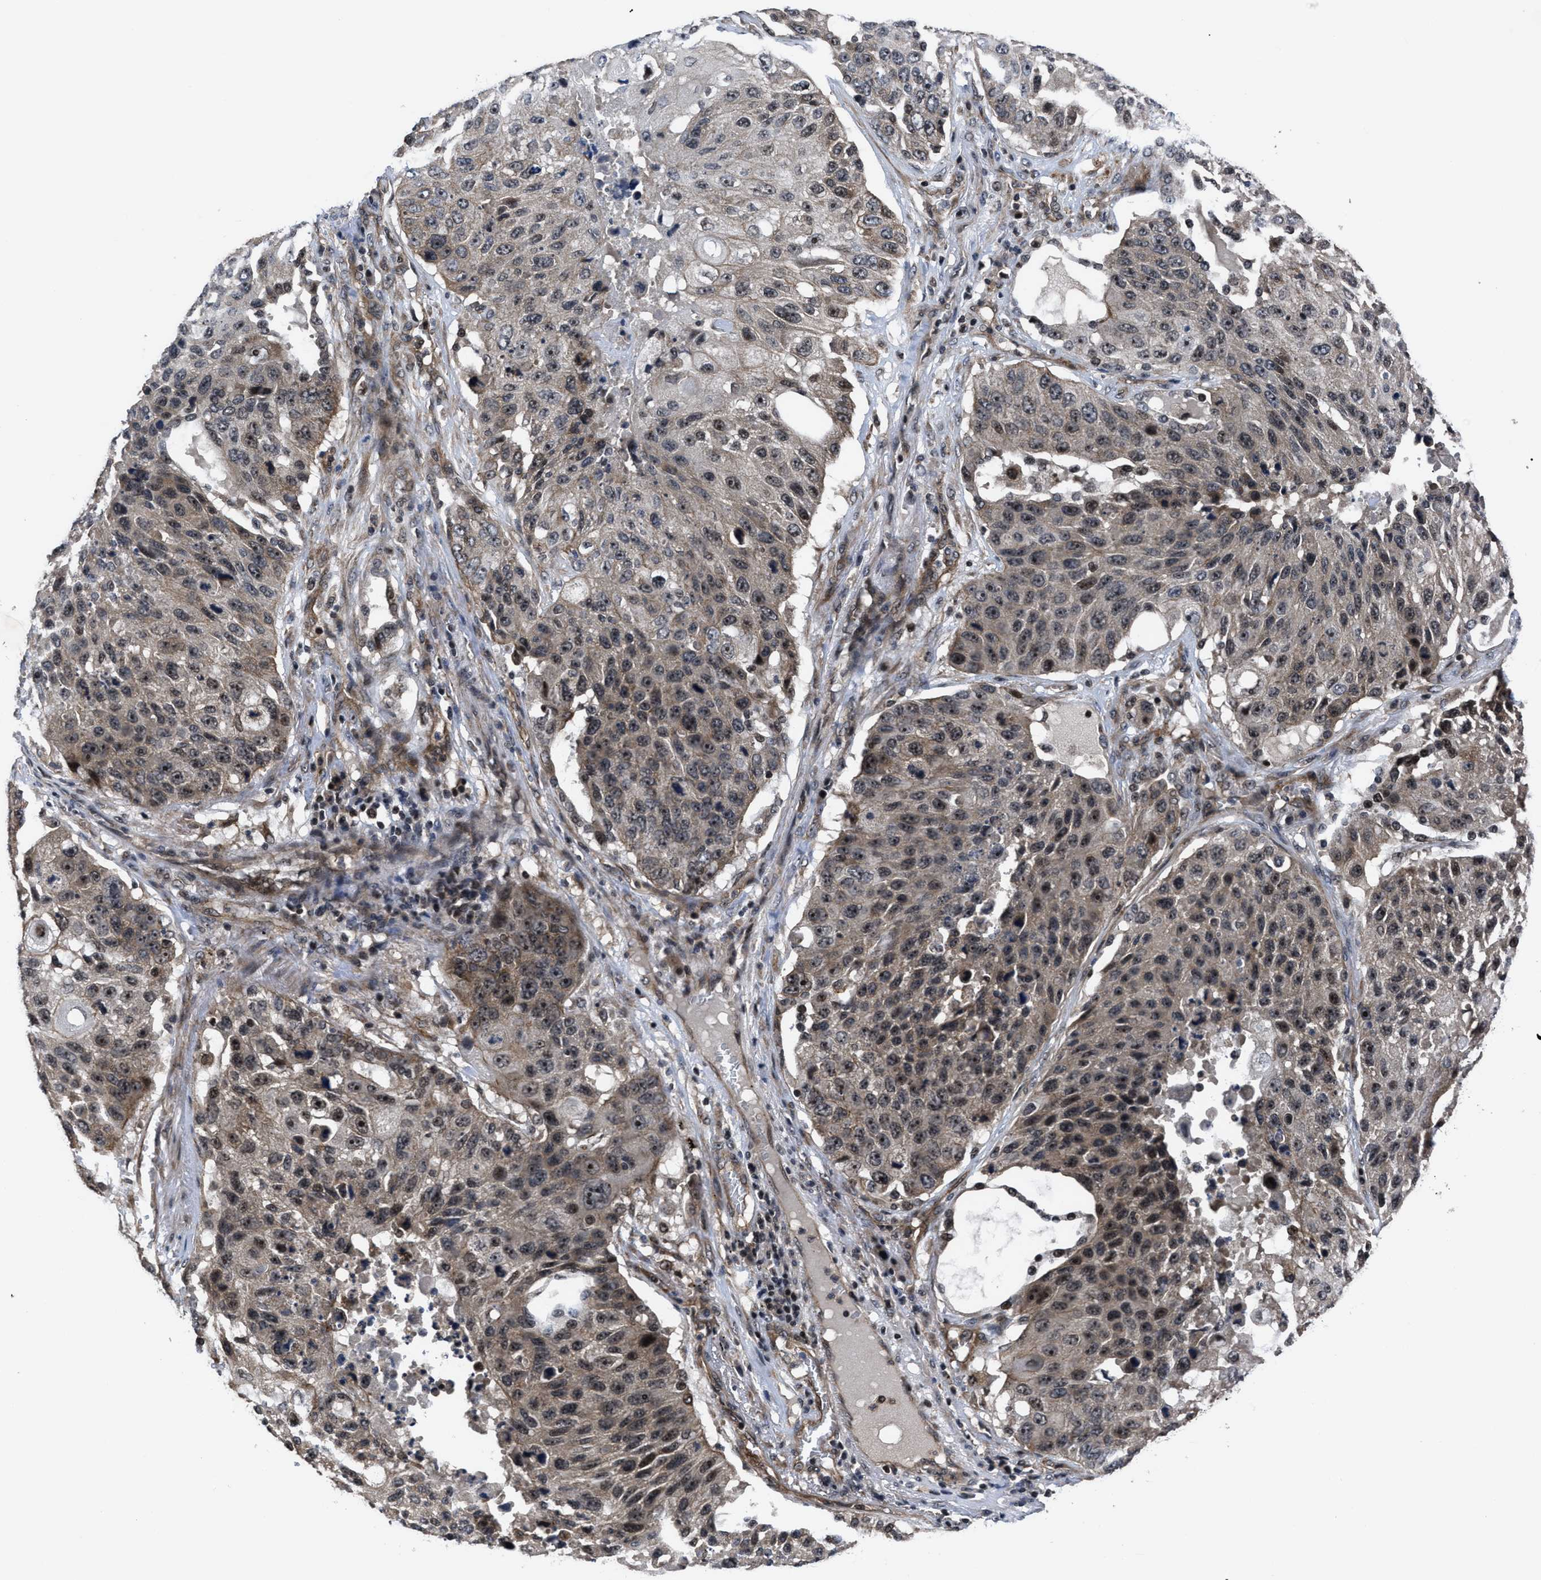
{"staining": {"intensity": "moderate", "quantity": "<25%", "location": "cytoplasmic/membranous,nuclear"}, "tissue": "lung cancer", "cell_type": "Tumor cells", "image_type": "cancer", "snomed": [{"axis": "morphology", "description": "Squamous cell carcinoma, NOS"}, {"axis": "topography", "description": "Lung"}], "caption": "Immunohistochemical staining of human squamous cell carcinoma (lung) reveals moderate cytoplasmic/membranous and nuclear protein expression in approximately <25% of tumor cells.", "gene": "DNAJC14", "patient": {"sex": "male", "age": 61}}